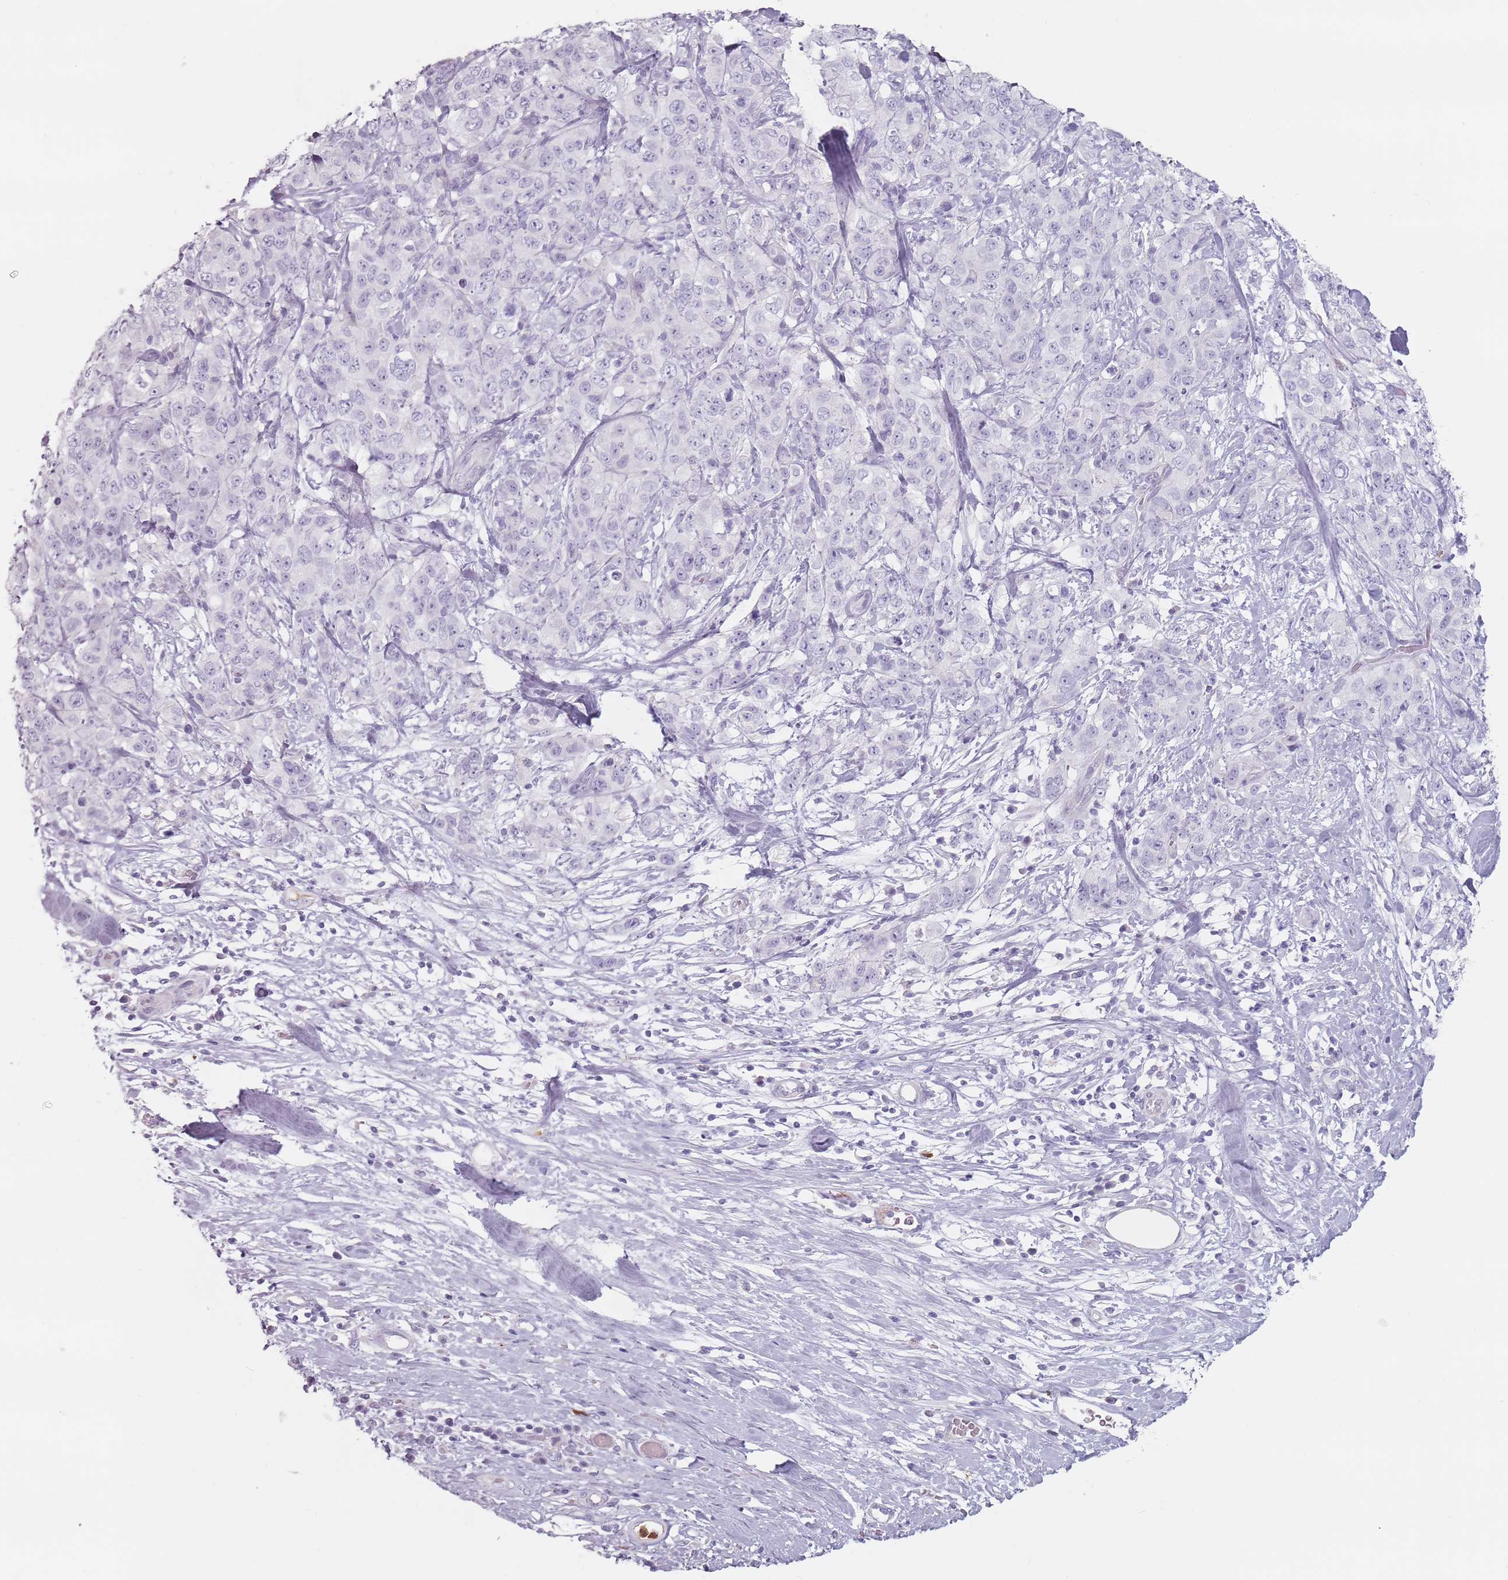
{"staining": {"intensity": "negative", "quantity": "none", "location": "none"}, "tissue": "stomach cancer", "cell_type": "Tumor cells", "image_type": "cancer", "snomed": [{"axis": "morphology", "description": "Adenocarcinoma, NOS"}, {"axis": "topography", "description": "Stomach"}], "caption": "Human stomach cancer (adenocarcinoma) stained for a protein using immunohistochemistry shows no staining in tumor cells.", "gene": "ZNF584", "patient": {"sex": "male", "age": 48}}